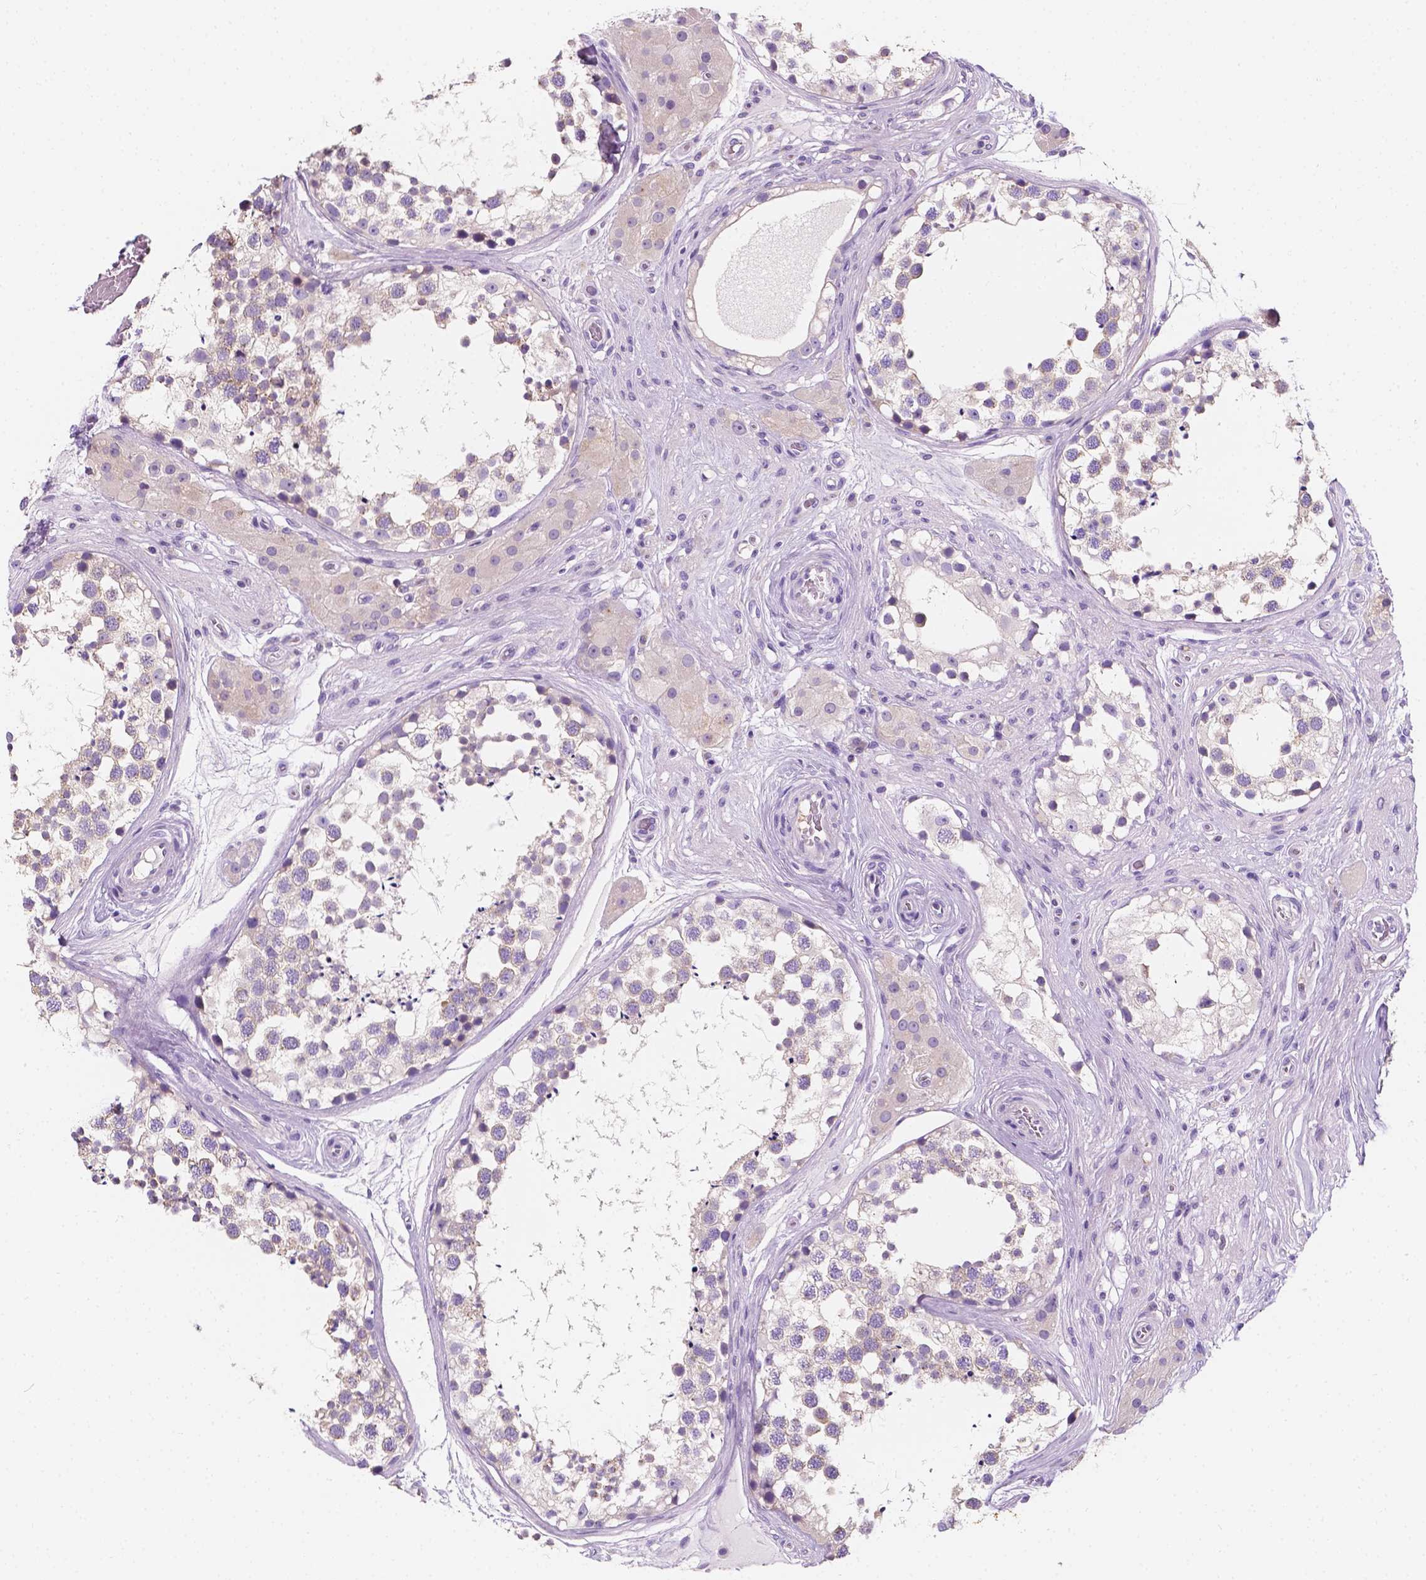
{"staining": {"intensity": "negative", "quantity": "none", "location": "none"}, "tissue": "testis", "cell_type": "Cells in seminiferous ducts", "image_type": "normal", "snomed": [{"axis": "morphology", "description": "Normal tissue, NOS"}, {"axis": "morphology", "description": "Seminoma, NOS"}, {"axis": "topography", "description": "Testis"}], "caption": "The micrograph displays no staining of cells in seminiferous ducts in unremarkable testis.", "gene": "SIRT2", "patient": {"sex": "male", "age": 65}}